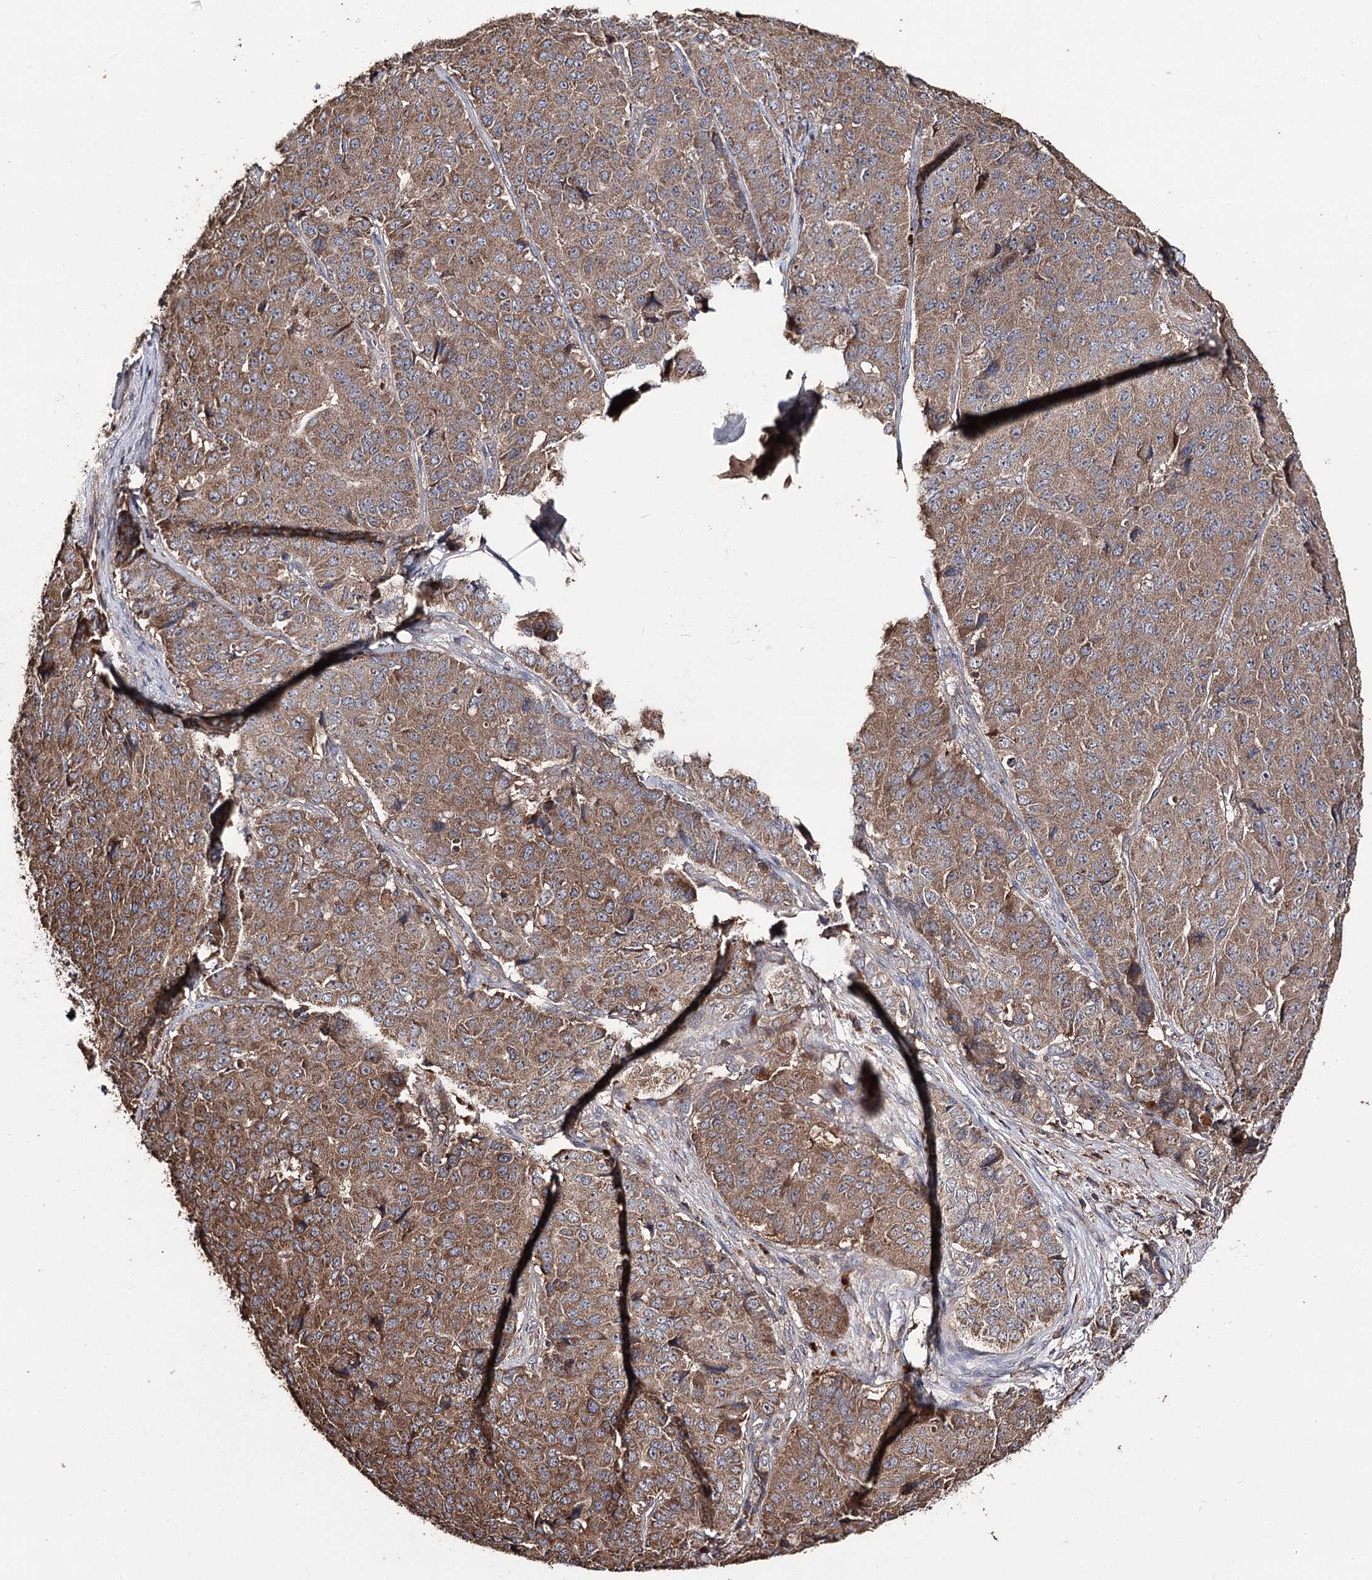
{"staining": {"intensity": "moderate", "quantity": ">75%", "location": "cytoplasmic/membranous"}, "tissue": "pancreatic cancer", "cell_type": "Tumor cells", "image_type": "cancer", "snomed": [{"axis": "morphology", "description": "Adenocarcinoma, NOS"}, {"axis": "topography", "description": "Pancreas"}], "caption": "IHC (DAB) staining of human adenocarcinoma (pancreatic) displays moderate cytoplasmic/membranous protein staining in approximately >75% of tumor cells.", "gene": "FAM53B", "patient": {"sex": "male", "age": 50}}